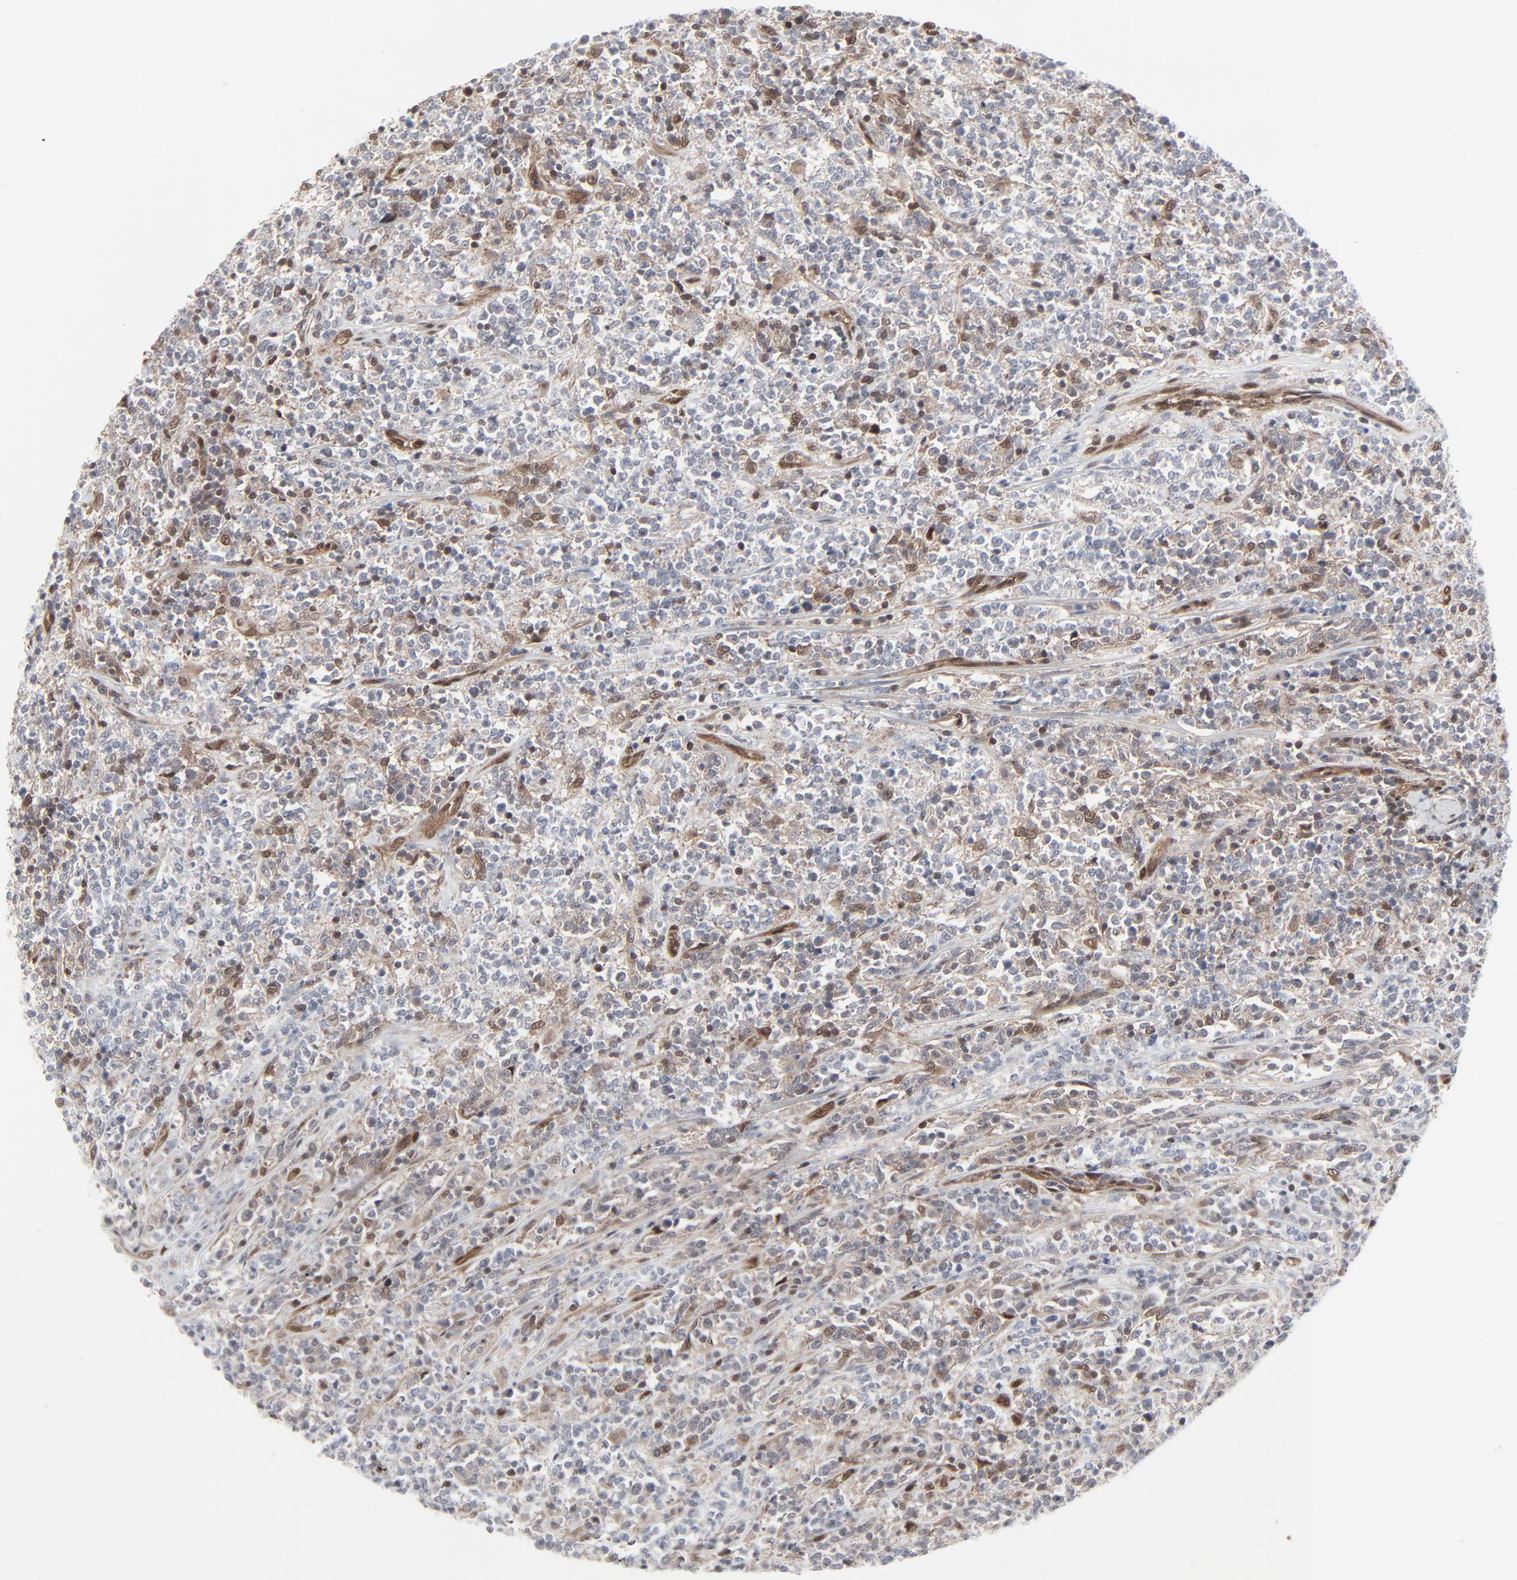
{"staining": {"intensity": "weak", "quantity": "25%-75%", "location": "cytoplasmic/membranous,nuclear"}, "tissue": "lymphoma", "cell_type": "Tumor cells", "image_type": "cancer", "snomed": [{"axis": "morphology", "description": "Malignant lymphoma, non-Hodgkin's type, High grade"}, {"axis": "topography", "description": "Soft tissue"}], "caption": "Tumor cells show low levels of weak cytoplasmic/membranous and nuclear expression in about 25%-75% of cells in high-grade malignant lymphoma, non-Hodgkin's type.", "gene": "AKT1", "patient": {"sex": "male", "age": 18}}